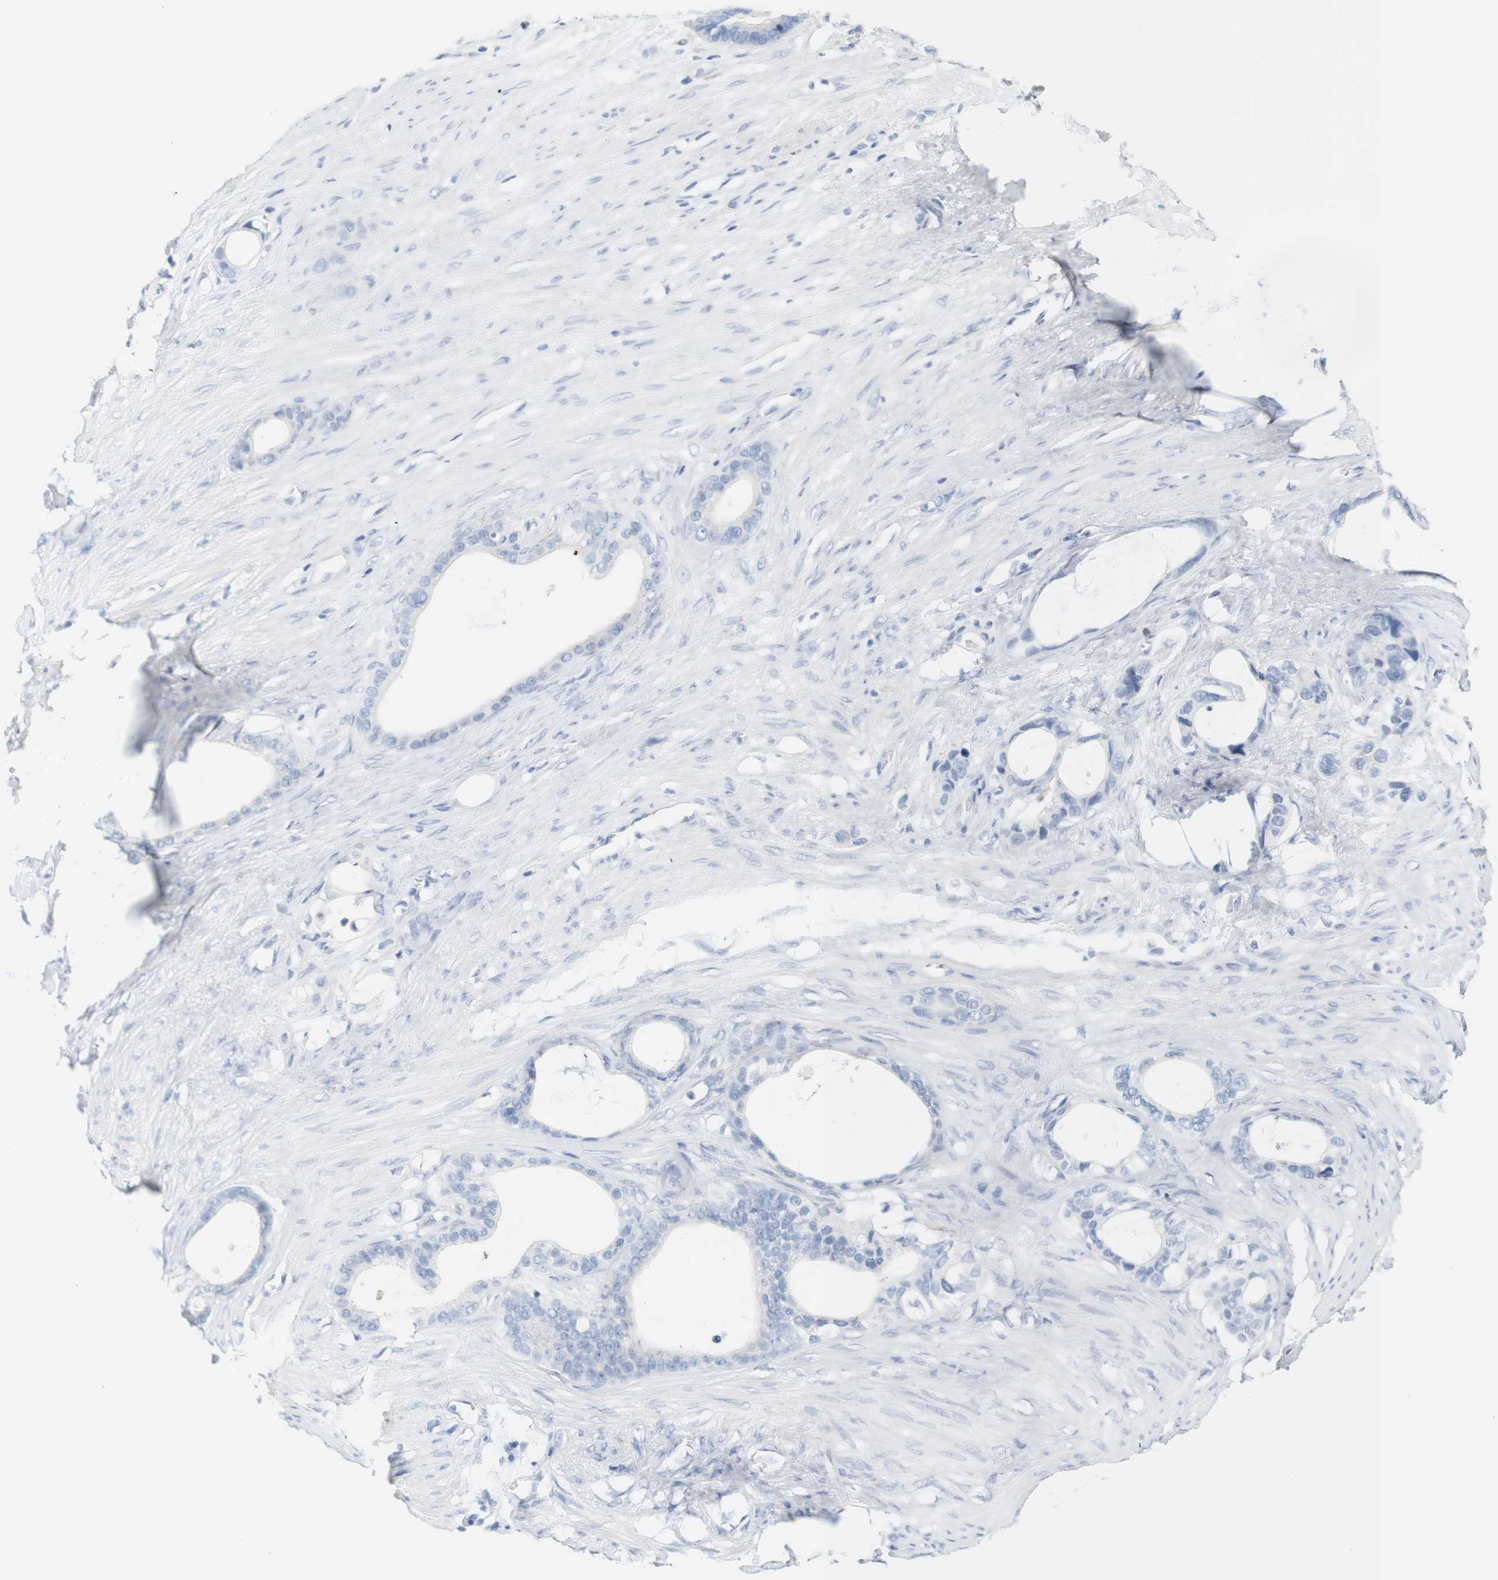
{"staining": {"intensity": "negative", "quantity": "none", "location": "none"}, "tissue": "stomach cancer", "cell_type": "Tumor cells", "image_type": "cancer", "snomed": [{"axis": "morphology", "description": "Adenocarcinoma, NOS"}, {"axis": "topography", "description": "Stomach"}], "caption": "A micrograph of stomach cancer stained for a protein reveals no brown staining in tumor cells. (DAB (3,3'-diaminobenzidine) immunohistochemistry visualized using brightfield microscopy, high magnification).", "gene": "RGS9", "patient": {"sex": "female", "age": 75}}